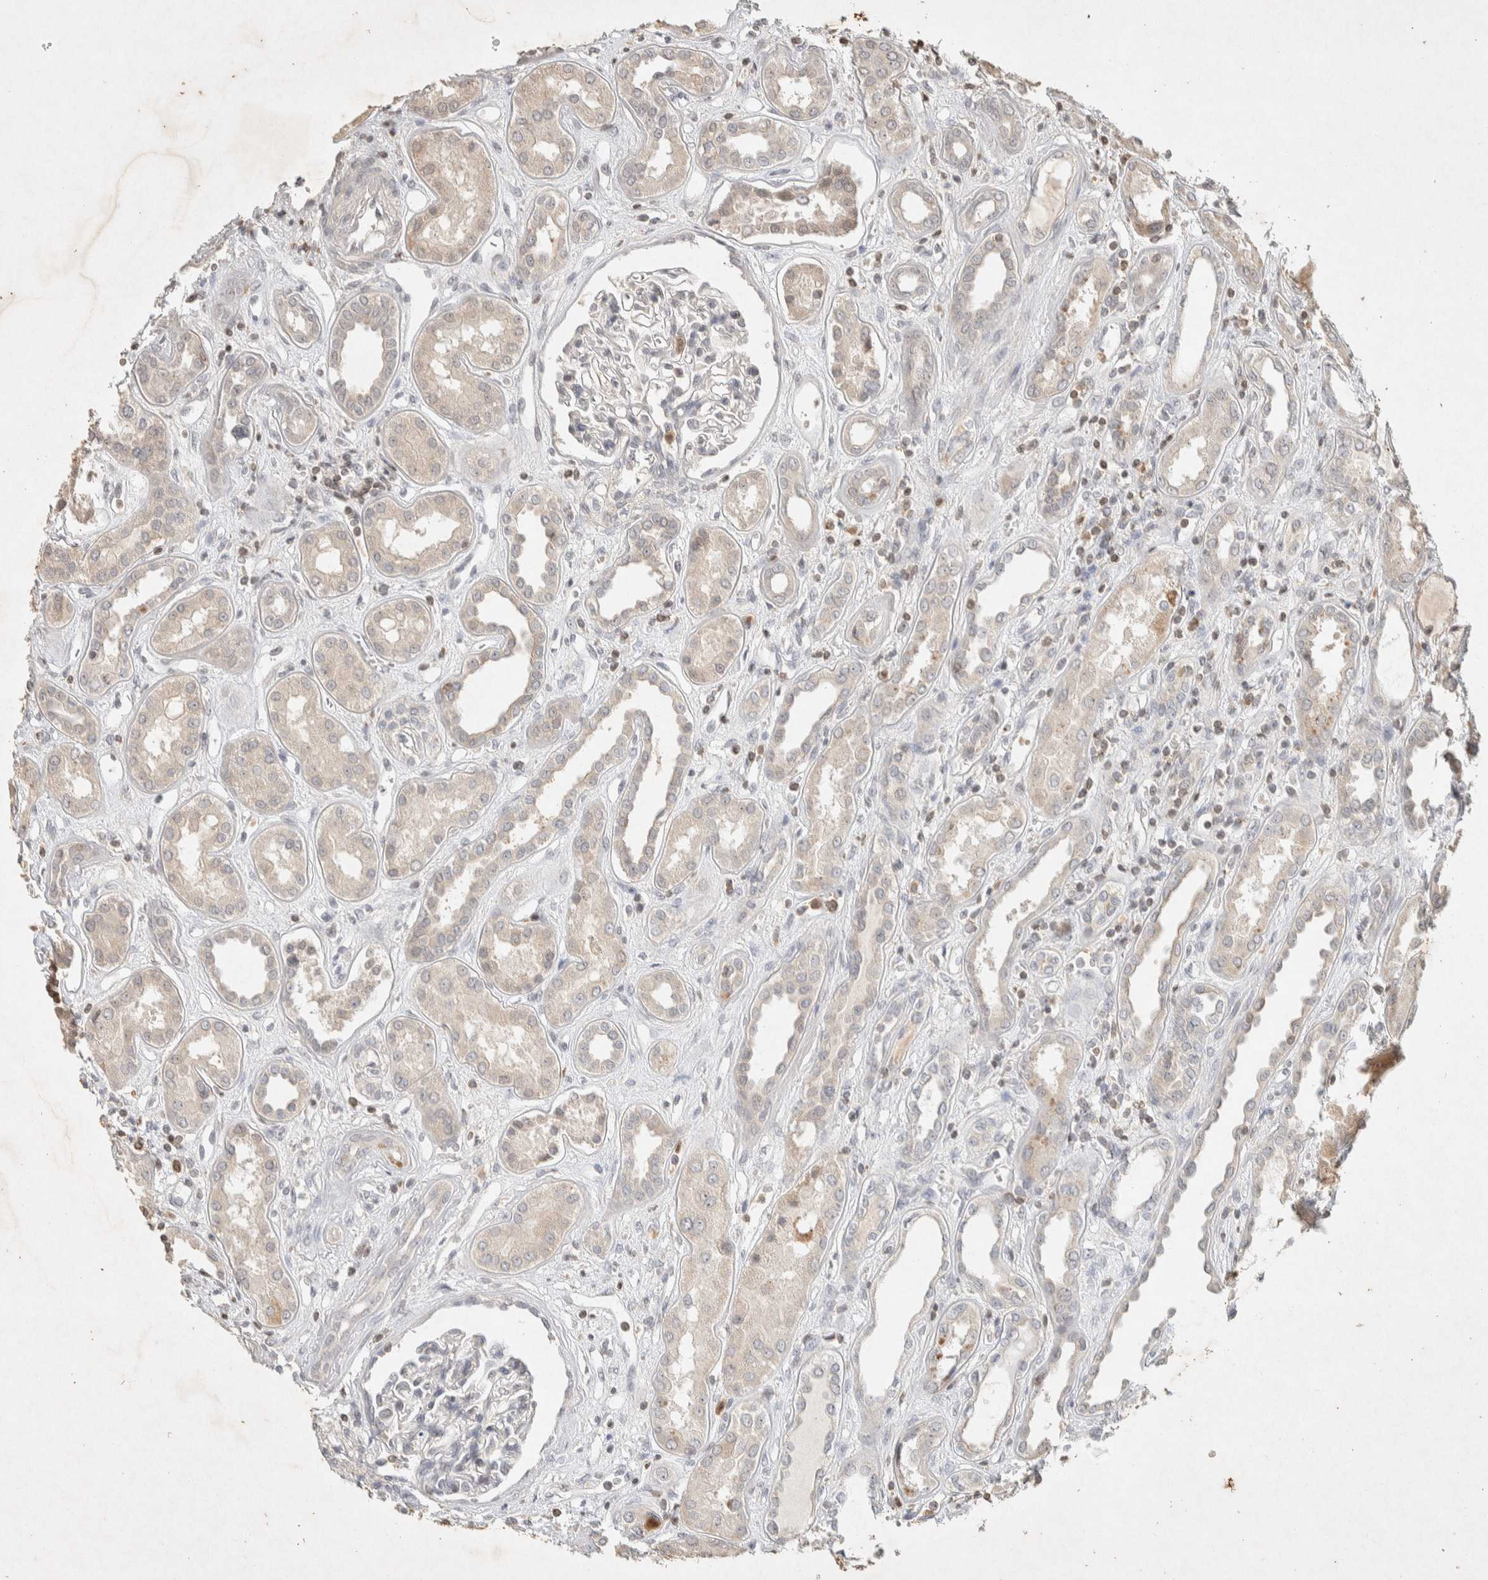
{"staining": {"intensity": "negative", "quantity": "none", "location": "none"}, "tissue": "kidney", "cell_type": "Cells in glomeruli", "image_type": "normal", "snomed": [{"axis": "morphology", "description": "Normal tissue, NOS"}, {"axis": "topography", "description": "Kidney"}], "caption": "DAB immunohistochemical staining of unremarkable kidney shows no significant expression in cells in glomeruli. (DAB (3,3'-diaminobenzidine) IHC with hematoxylin counter stain).", "gene": "RAC2", "patient": {"sex": "male", "age": 59}}